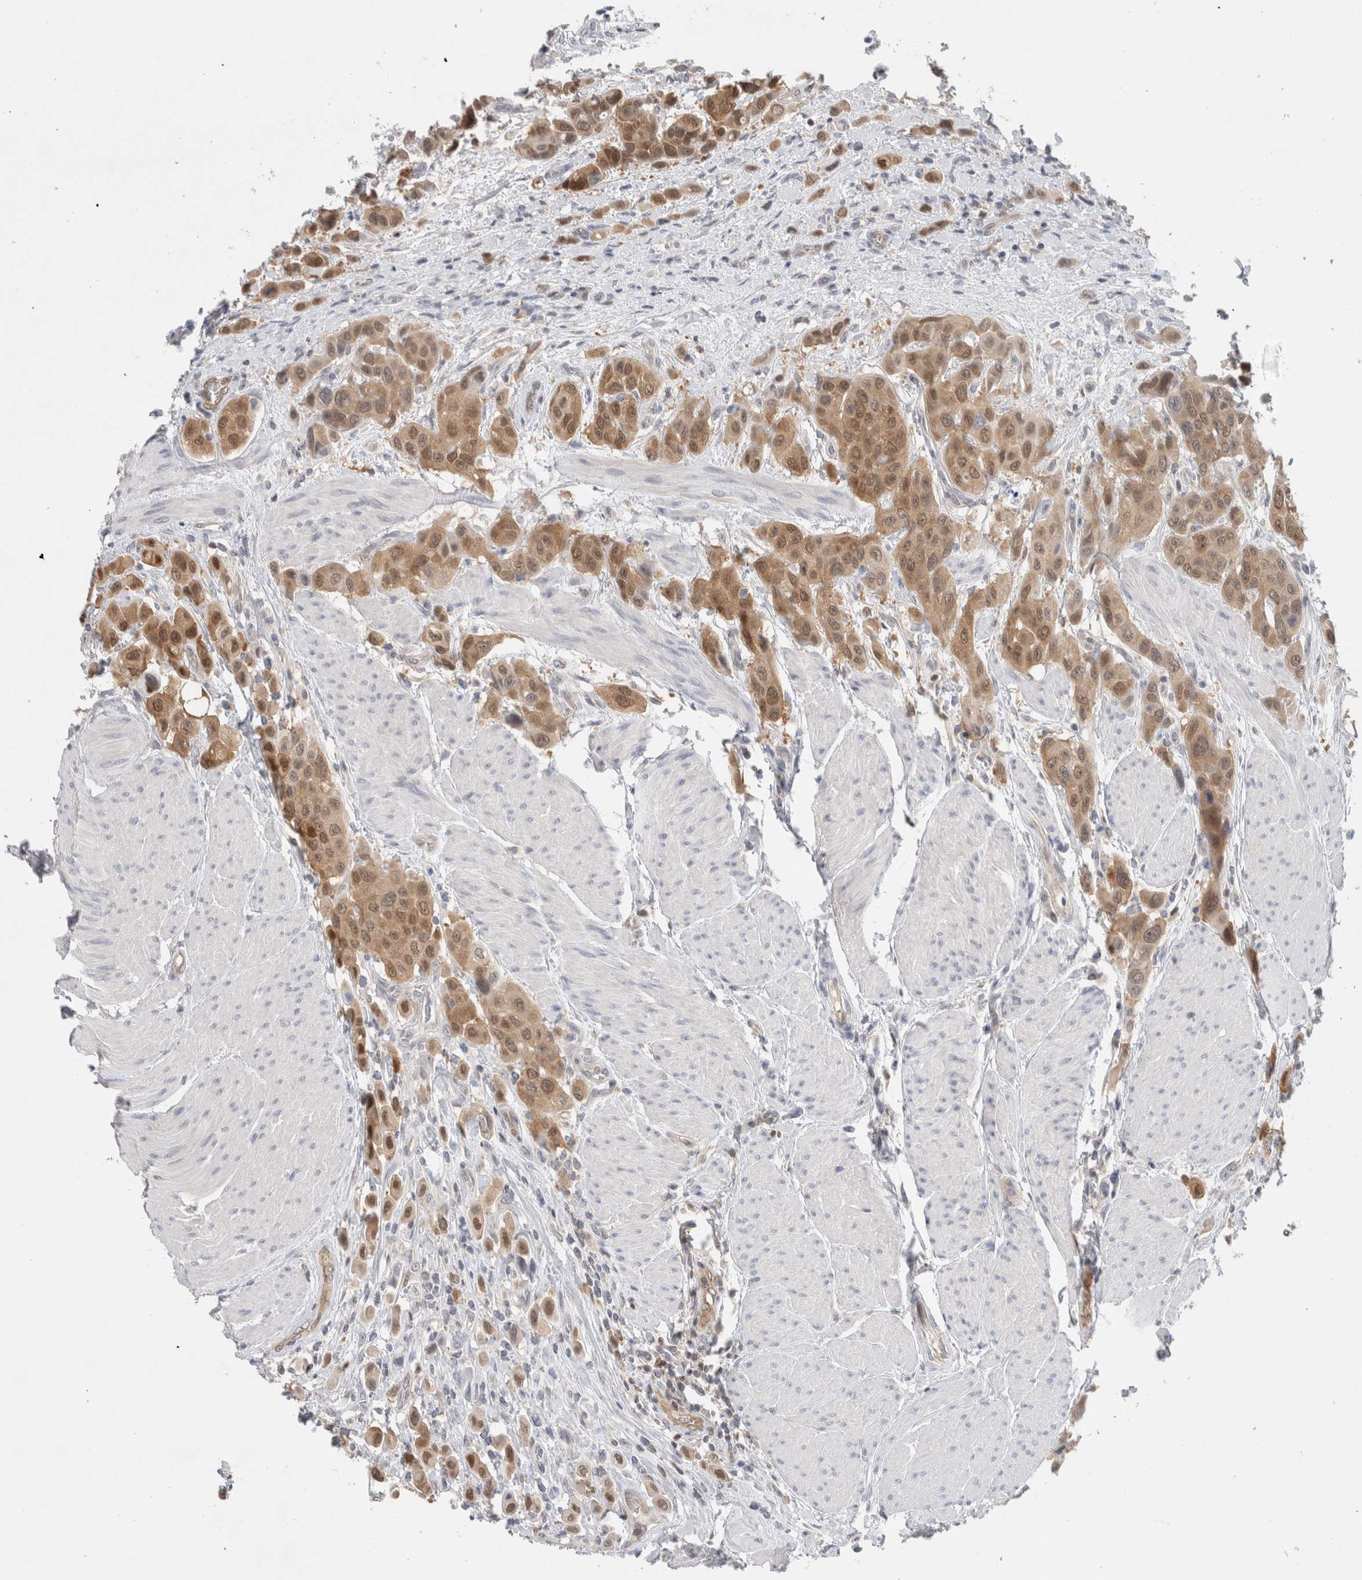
{"staining": {"intensity": "moderate", "quantity": ">75%", "location": "cytoplasmic/membranous,nuclear"}, "tissue": "urothelial cancer", "cell_type": "Tumor cells", "image_type": "cancer", "snomed": [{"axis": "morphology", "description": "Urothelial carcinoma, High grade"}, {"axis": "topography", "description": "Urinary bladder"}], "caption": "Protein staining demonstrates moderate cytoplasmic/membranous and nuclear expression in about >75% of tumor cells in urothelial cancer.", "gene": "CASP6", "patient": {"sex": "male", "age": 50}}